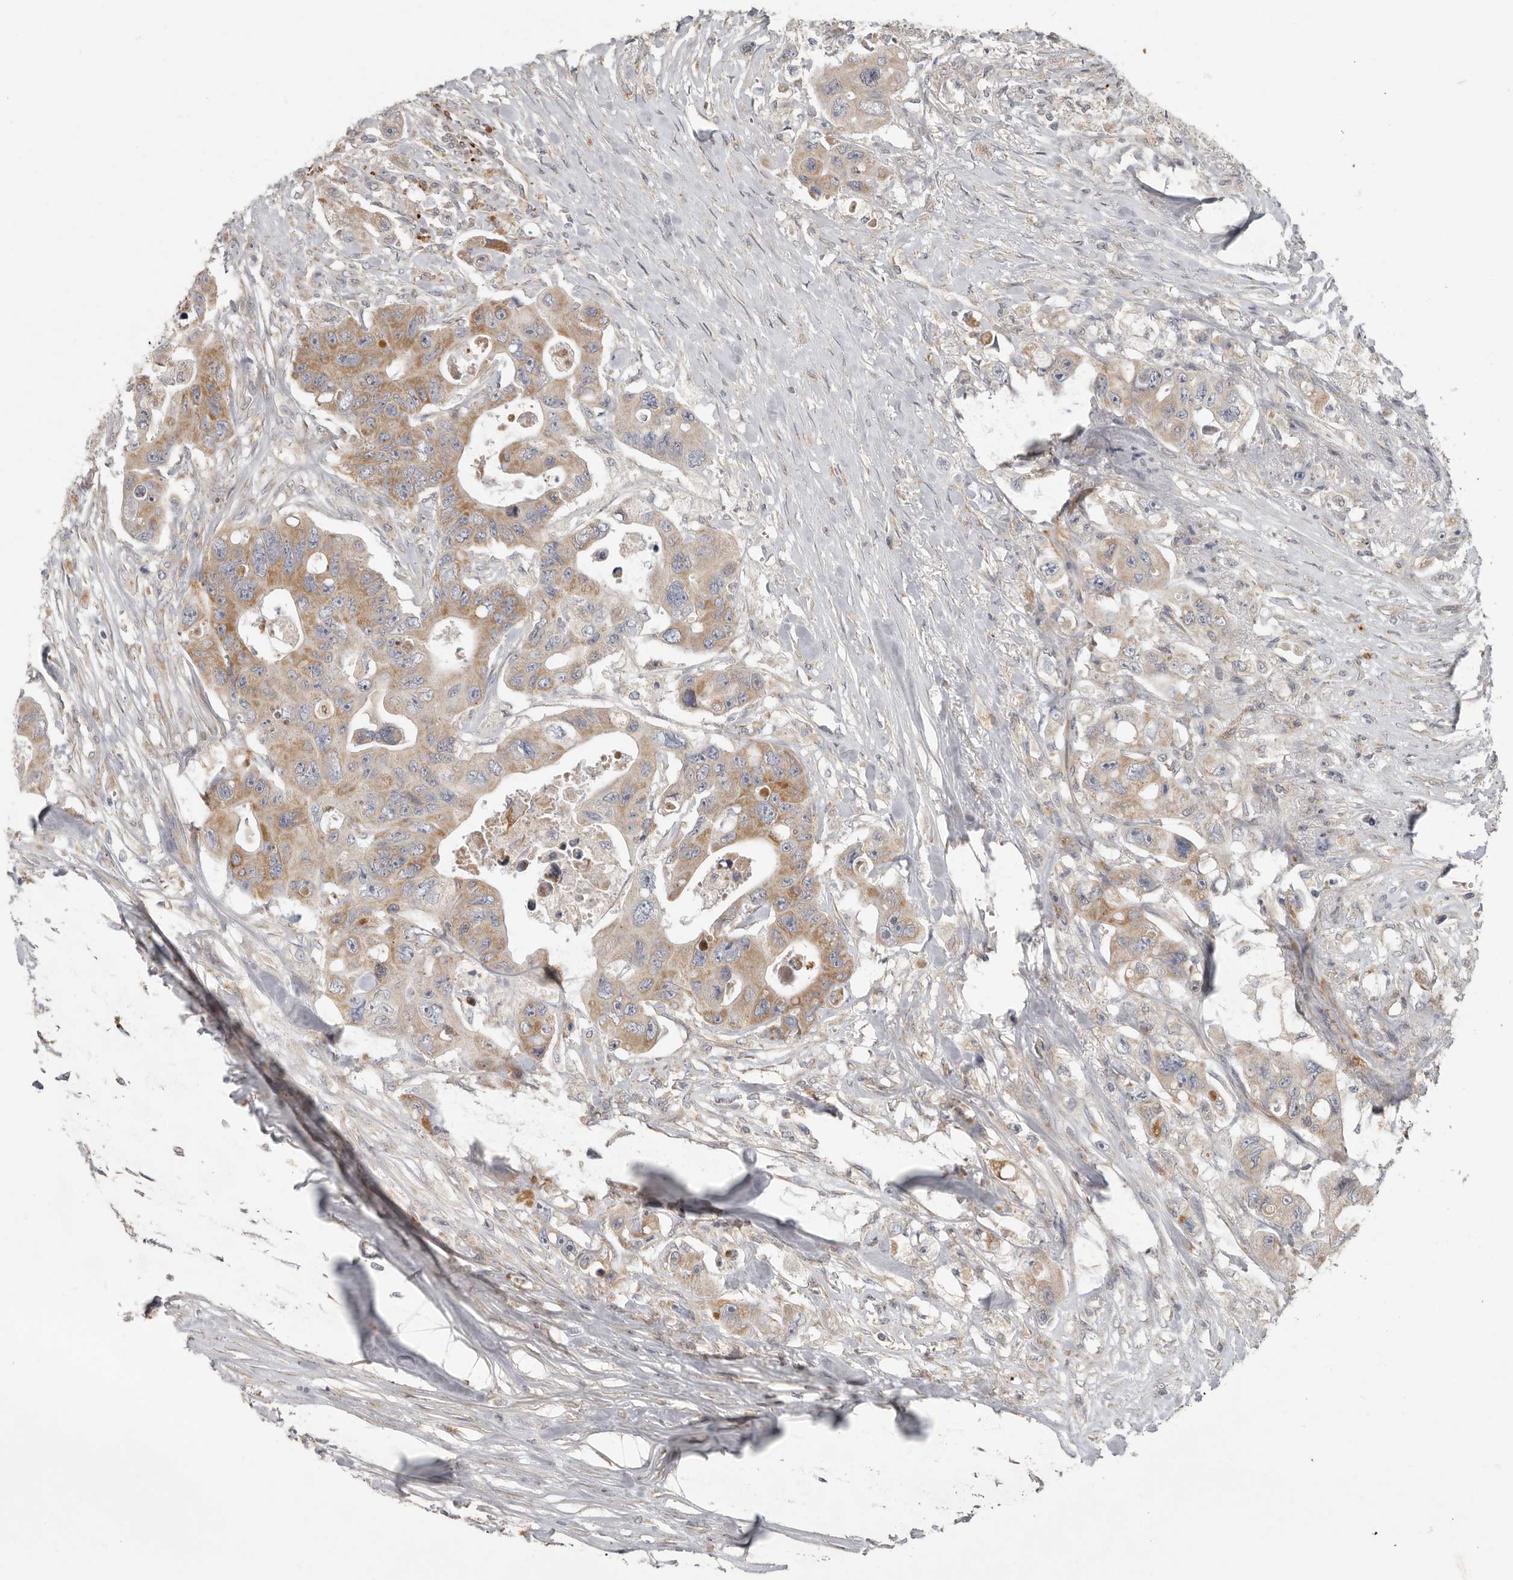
{"staining": {"intensity": "moderate", "quantity": ">75%", "location": "cytoplasmic/membranous"}, "tissue": "colorectal cancer", "cell_type": "Tumor cells", "image_type": "cancer", "snomed": [{"axis": "morphology", "description": "Adenocarcinoma, NOS"}, {"axis": "topography", "description": "Colon"}], "caption": "Moderate cytoplasmic/membranous expression for a protein is appreciated in approximately >75% of tumor cells of colorectal cancer (adenocarcinoma) using immunohistochemistry.", "gene": "UNK", "patient": {"sex": "female", "age": 46}}